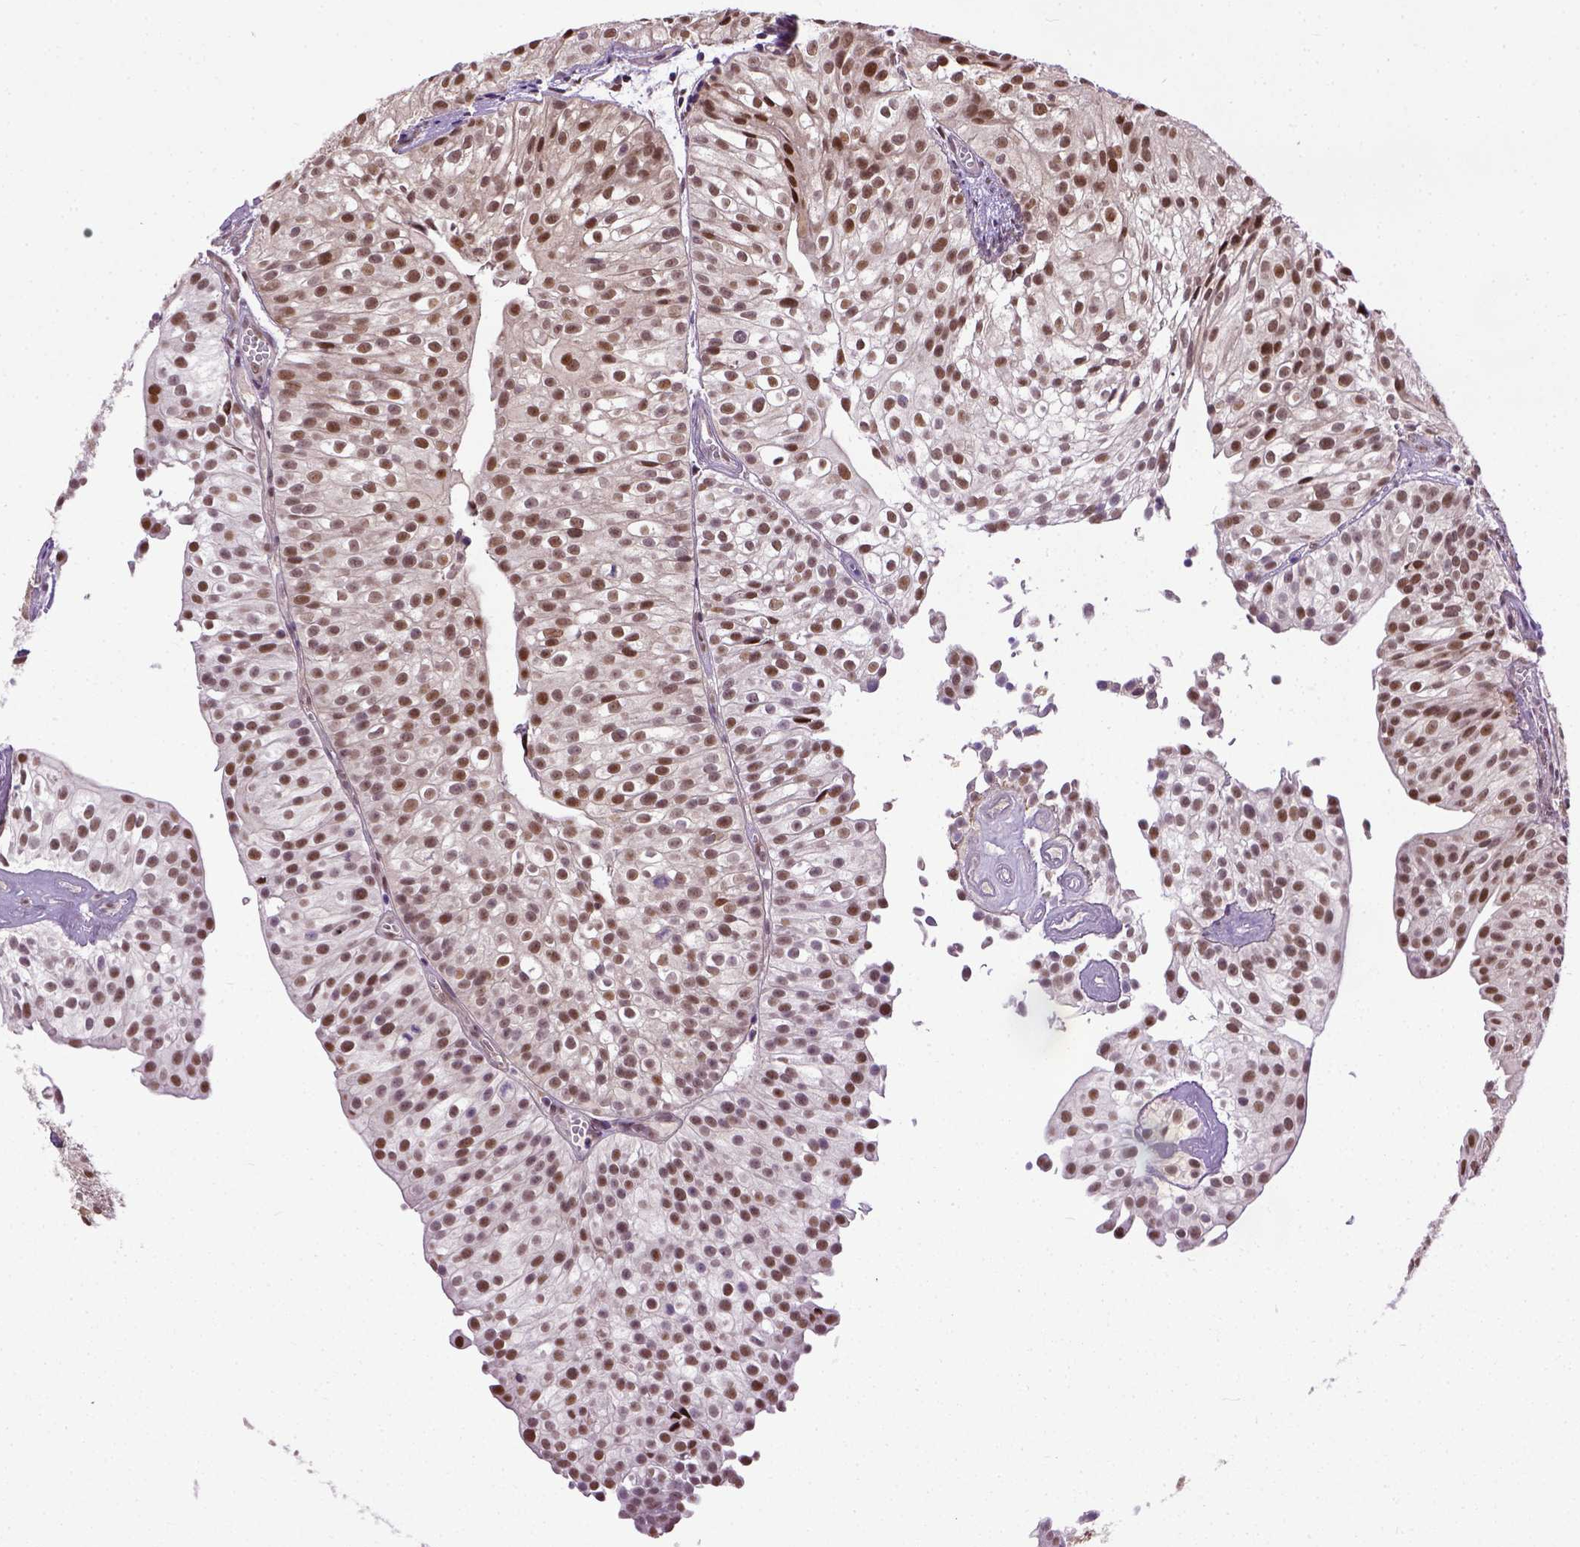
{"staining": {"intensity": "moderate", "quantity": ">75%", "location": "nuclear"}, "tissue": "urothelial cancer", "cell_type": "Tumor cells", "image_type": "cancer", "snomed": [{"axis": "morphology", "description": "Urothelial carcinoma, Low grade"}, {"axis": "topography", "description": "Urinary bladder"}], "caption": "About >75% of tumor cells in urothelial cancer display moderate nuclear protein expression as visualized by brown immunohistochemical staining.", "gene": "UBA3", "patient": {"sex": "male", "age": 70}}